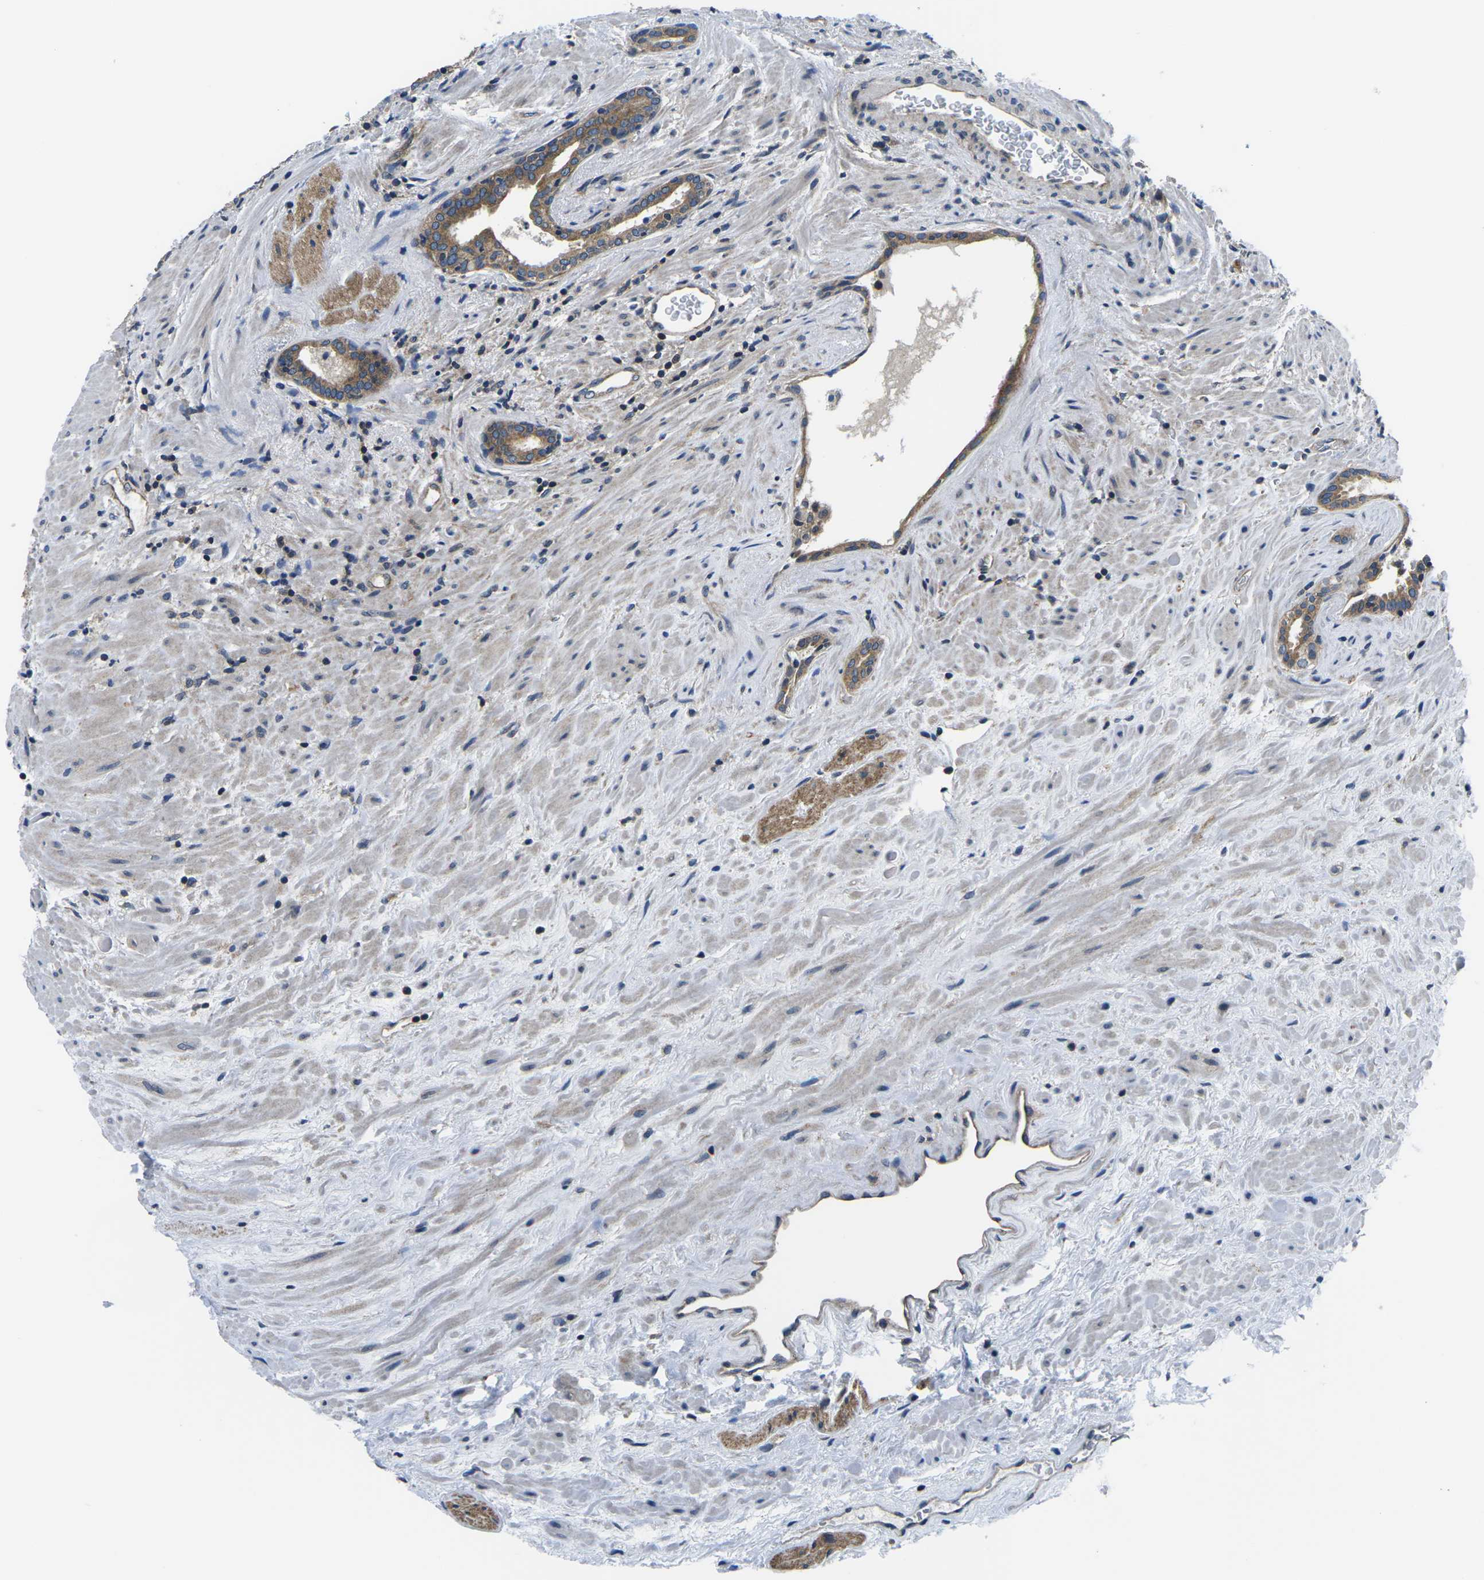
{"staining": {"intensity": "moderate", "quantity": ">75%", "location": "cytoplasmic/membranous"}, "tissue": "prostate cancer", "cell_type": "Tumor cells", "image_type": "cancer", "snomed": [{"axis": "morphology", "description": "Adenocarcinoma, High grade"}, {"axis": "topography", "description": "Prostate"}], "caption": "Immunohistochemistry staining of adenocarcinoma (high-grade) (prostate), which reveals medium levels of moderate cytoplasmic/membranous expression in about >75% of tumor cells indicating moderate cytoplasmic/membranous protein positivity. The staining was performed using DAB (brown) for protein detection and nuclei were counterstained in hematoxylin (blue).", "gene": "GSK3B", "patient": {"sex": "male", "age": 71}}